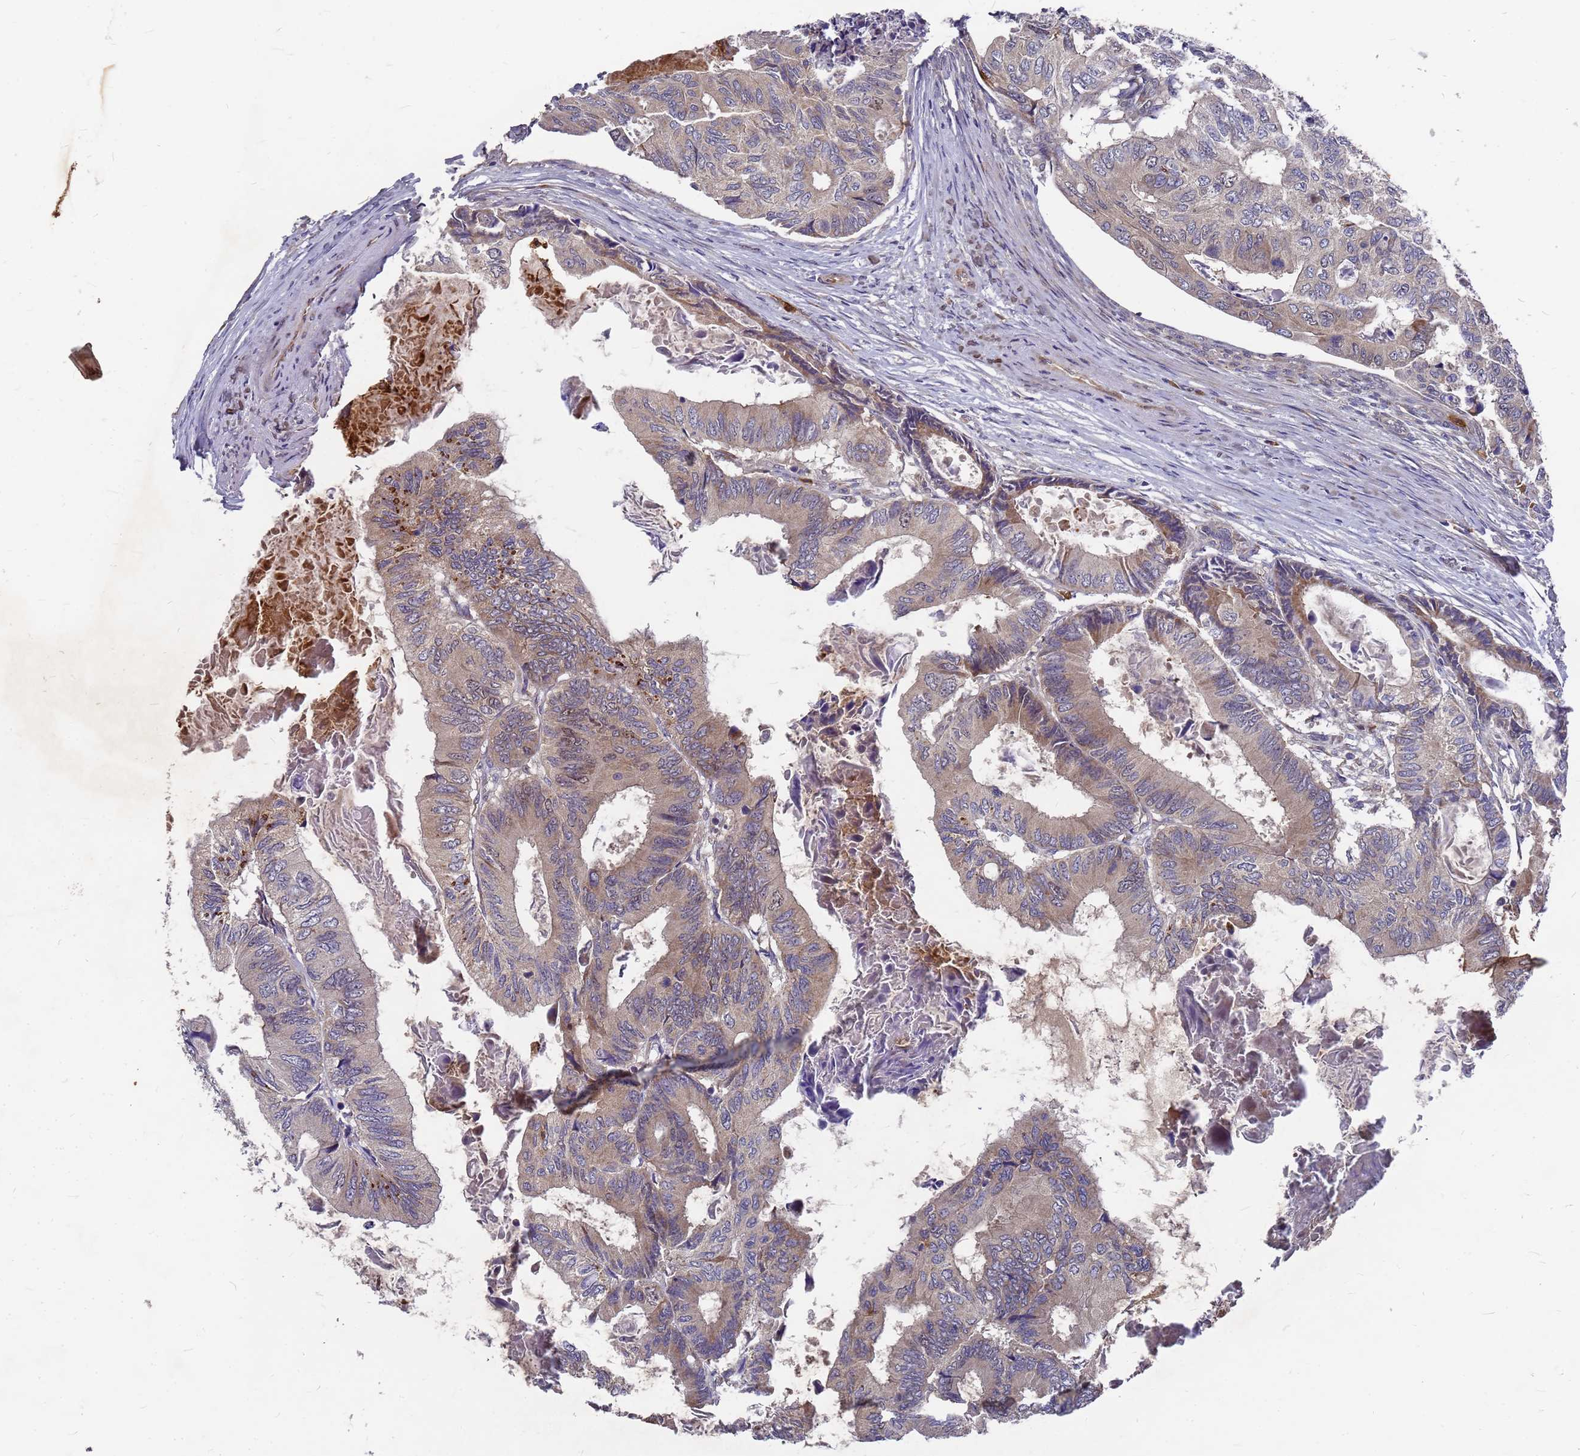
{"staining": {"intensity": "weak", "quantity": ">75%", "location": "cytoplasmic/membranous"}, "tissue": "colorectal cancer", "cell_type": "Tumor cells", "image_type": "cancer", "snomed": [{"axis": "morphology", "description": "Adenocarcinoma, NOS"}, {"axis": "topography", "description": "Colon"}], "caption": "Tumor cells display weak cytoplasmic/membranous positivity in about >75% of cells in colorectal cancer.", "gene": "ZNF717", "patient": {"sex": "male", "age": 85}}